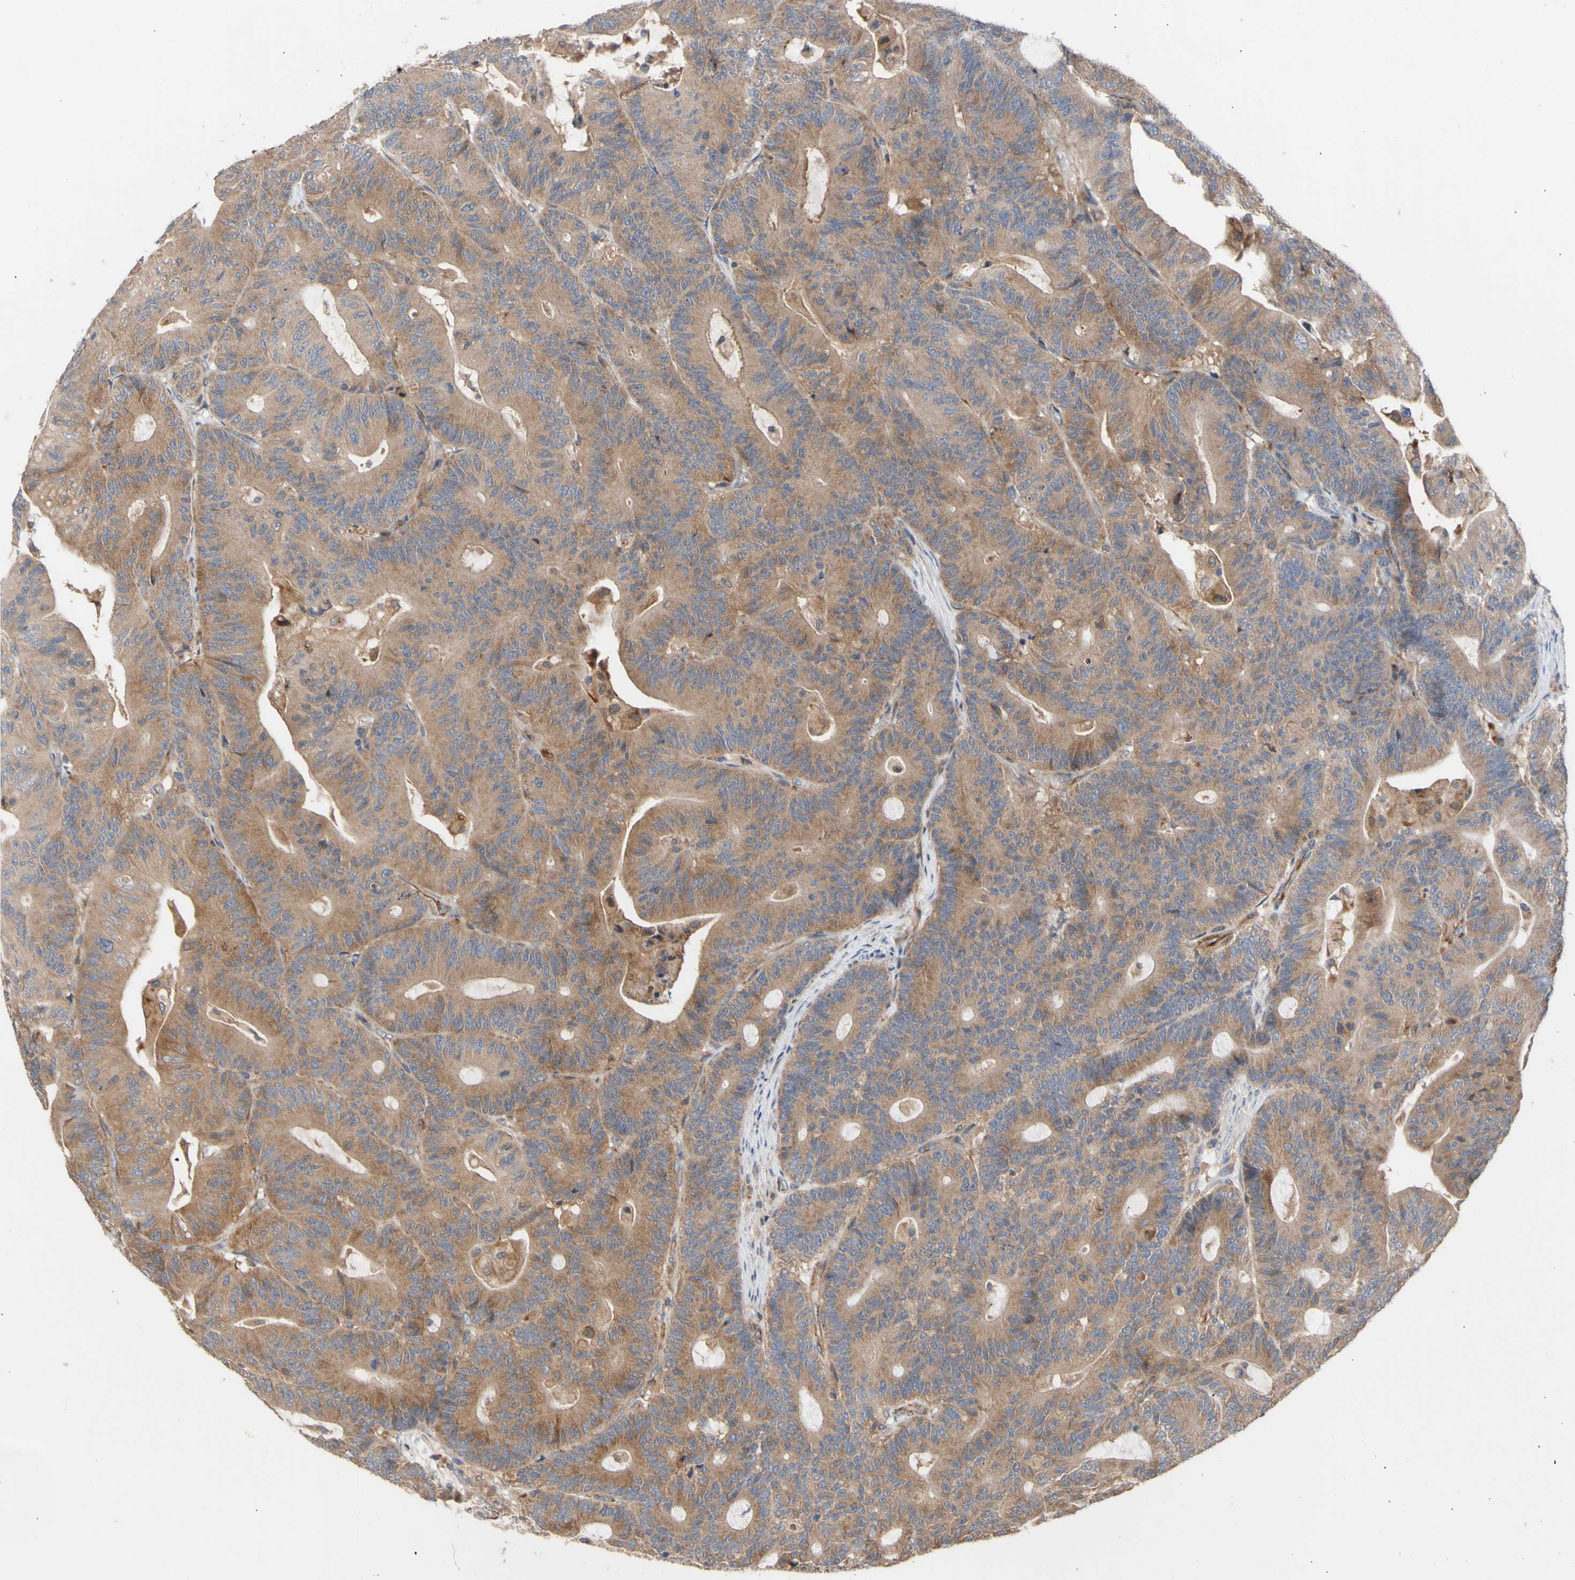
{"staining": {"intensity": "moderate", "quantity": ">75%", "location": "cytoplasmic/membranous"}, "tissue": "colorectal cancer", "cell_type": "Tumor cells", "image_type": "cancer", "snomed": [{"axis": "morphology", "description": "Adenocarcinoma, NOS"}, {"axis": "topography", "description": "Colon"}], "caption": "Immunohistochemistry (IHC) staining of colorectal cancer (adenocarcinoma), which demonstrates medium levels of moderate cytoplasmic/membranous staining in about >75% of tumor cells indicating moderate cytoplasmic/membranous protein expression. The staining was performed using DAB (3,3'-diaminobenzidine) (brown) for protein detection and nuclei were counterstained in hematoxylin (blue).", "gene": "EIF2S3", "patient": {"sex": "female", "age": 84}}